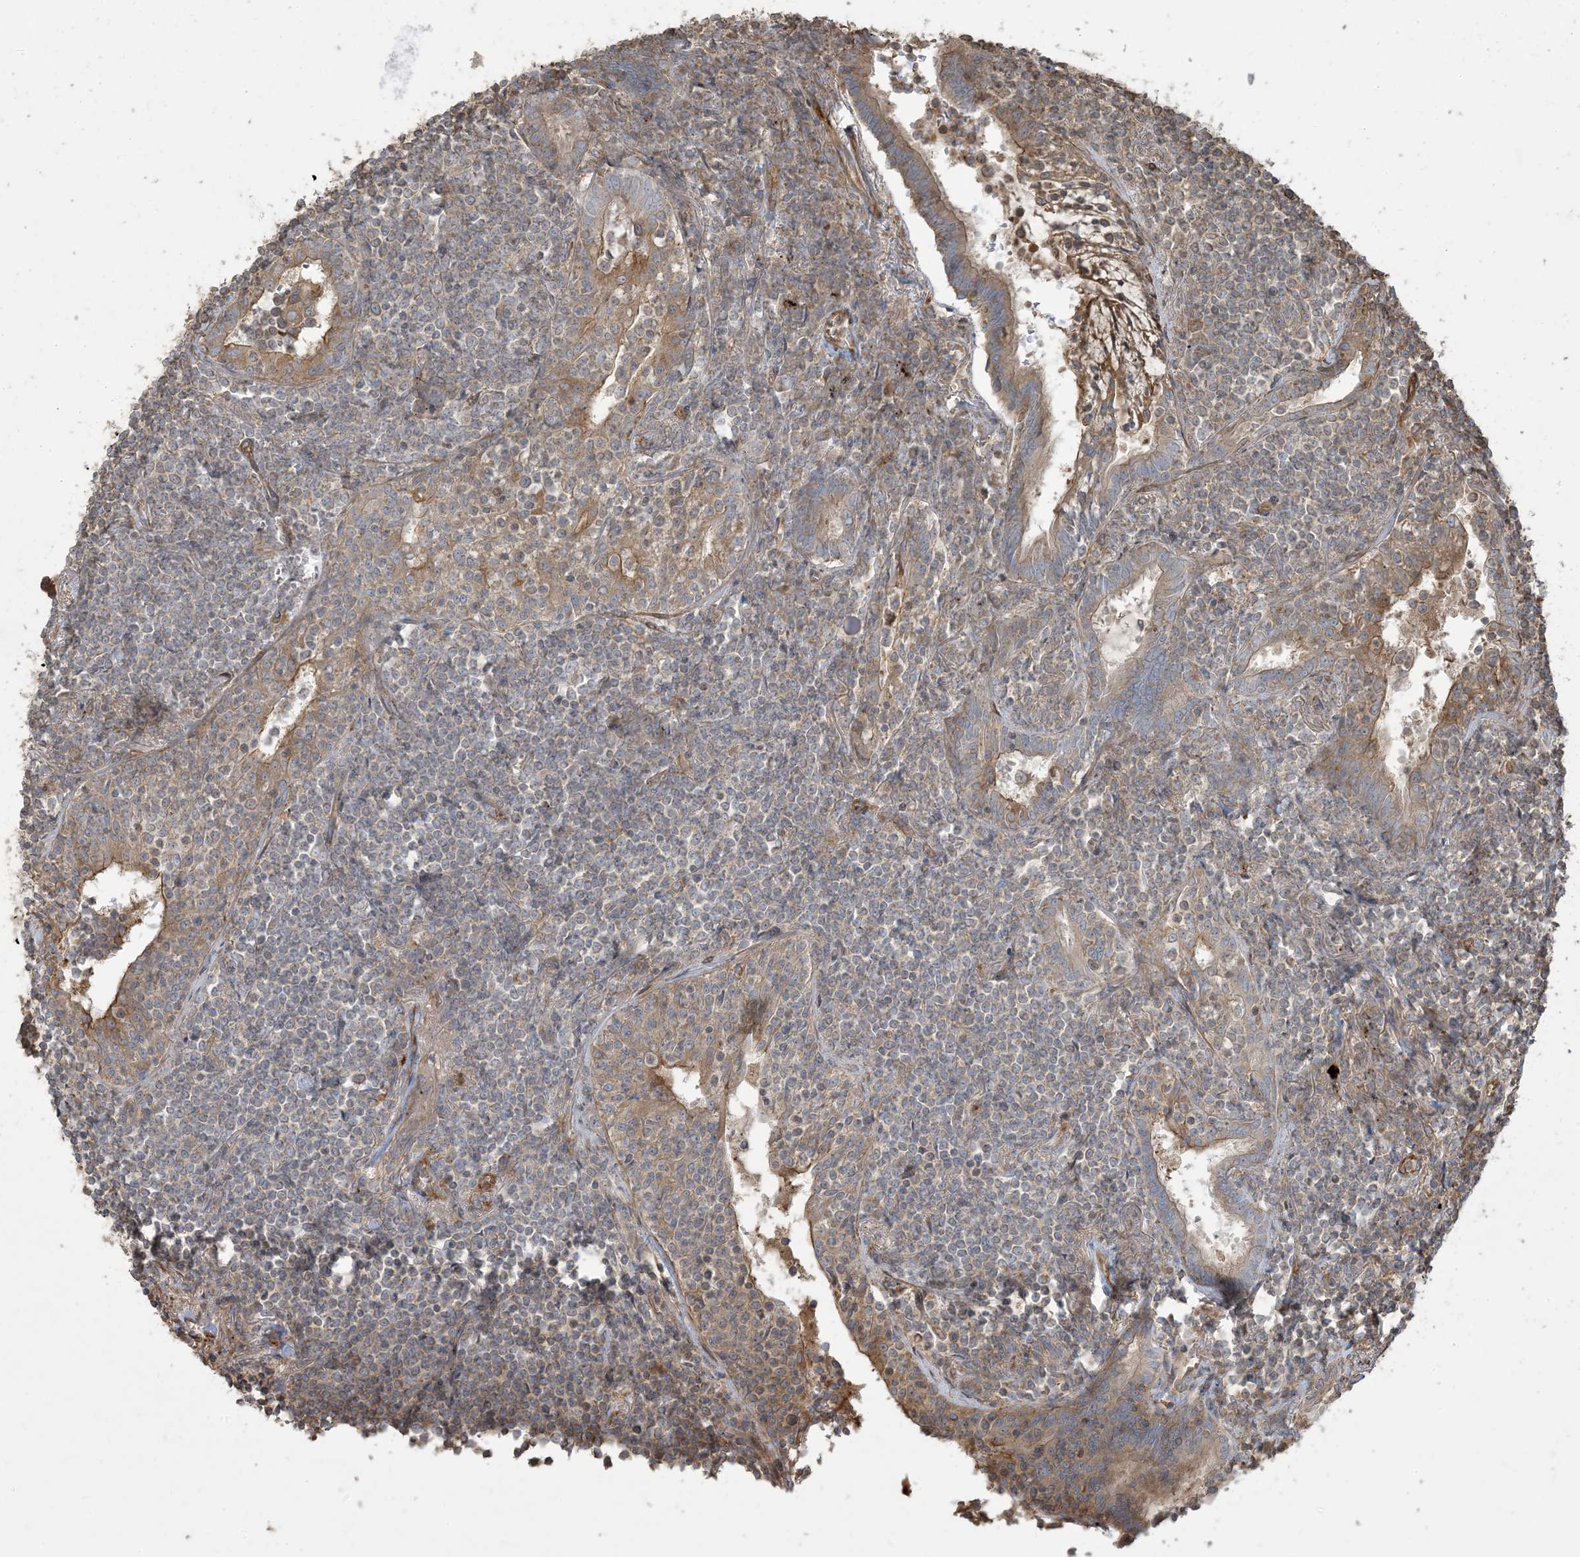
{"staining": {"intensity": "negative", "quantity": "none", "location": "none"}, "tissue": "lymphoma", "cell_type": "Tumor cells", "image_type": "cancer", "snomed": [{"axis": "morphology", "description": "Malignant lymphoma, non-Hodgkin's type, Low grade"}, {"axis": "topography", "description": "Lung"}], "caption": "Tumor cells show no significant expression in malignant lymphoma, non-Hodgkin's type (low-grade). (Stains: DAB immunohistochemistry (IHC) with hematoxylin counter stain, Microscopy: brightfield microscopy at high magnification).", "gene": "KLHL18", "patient": {"sex": "female", "age": 71}}